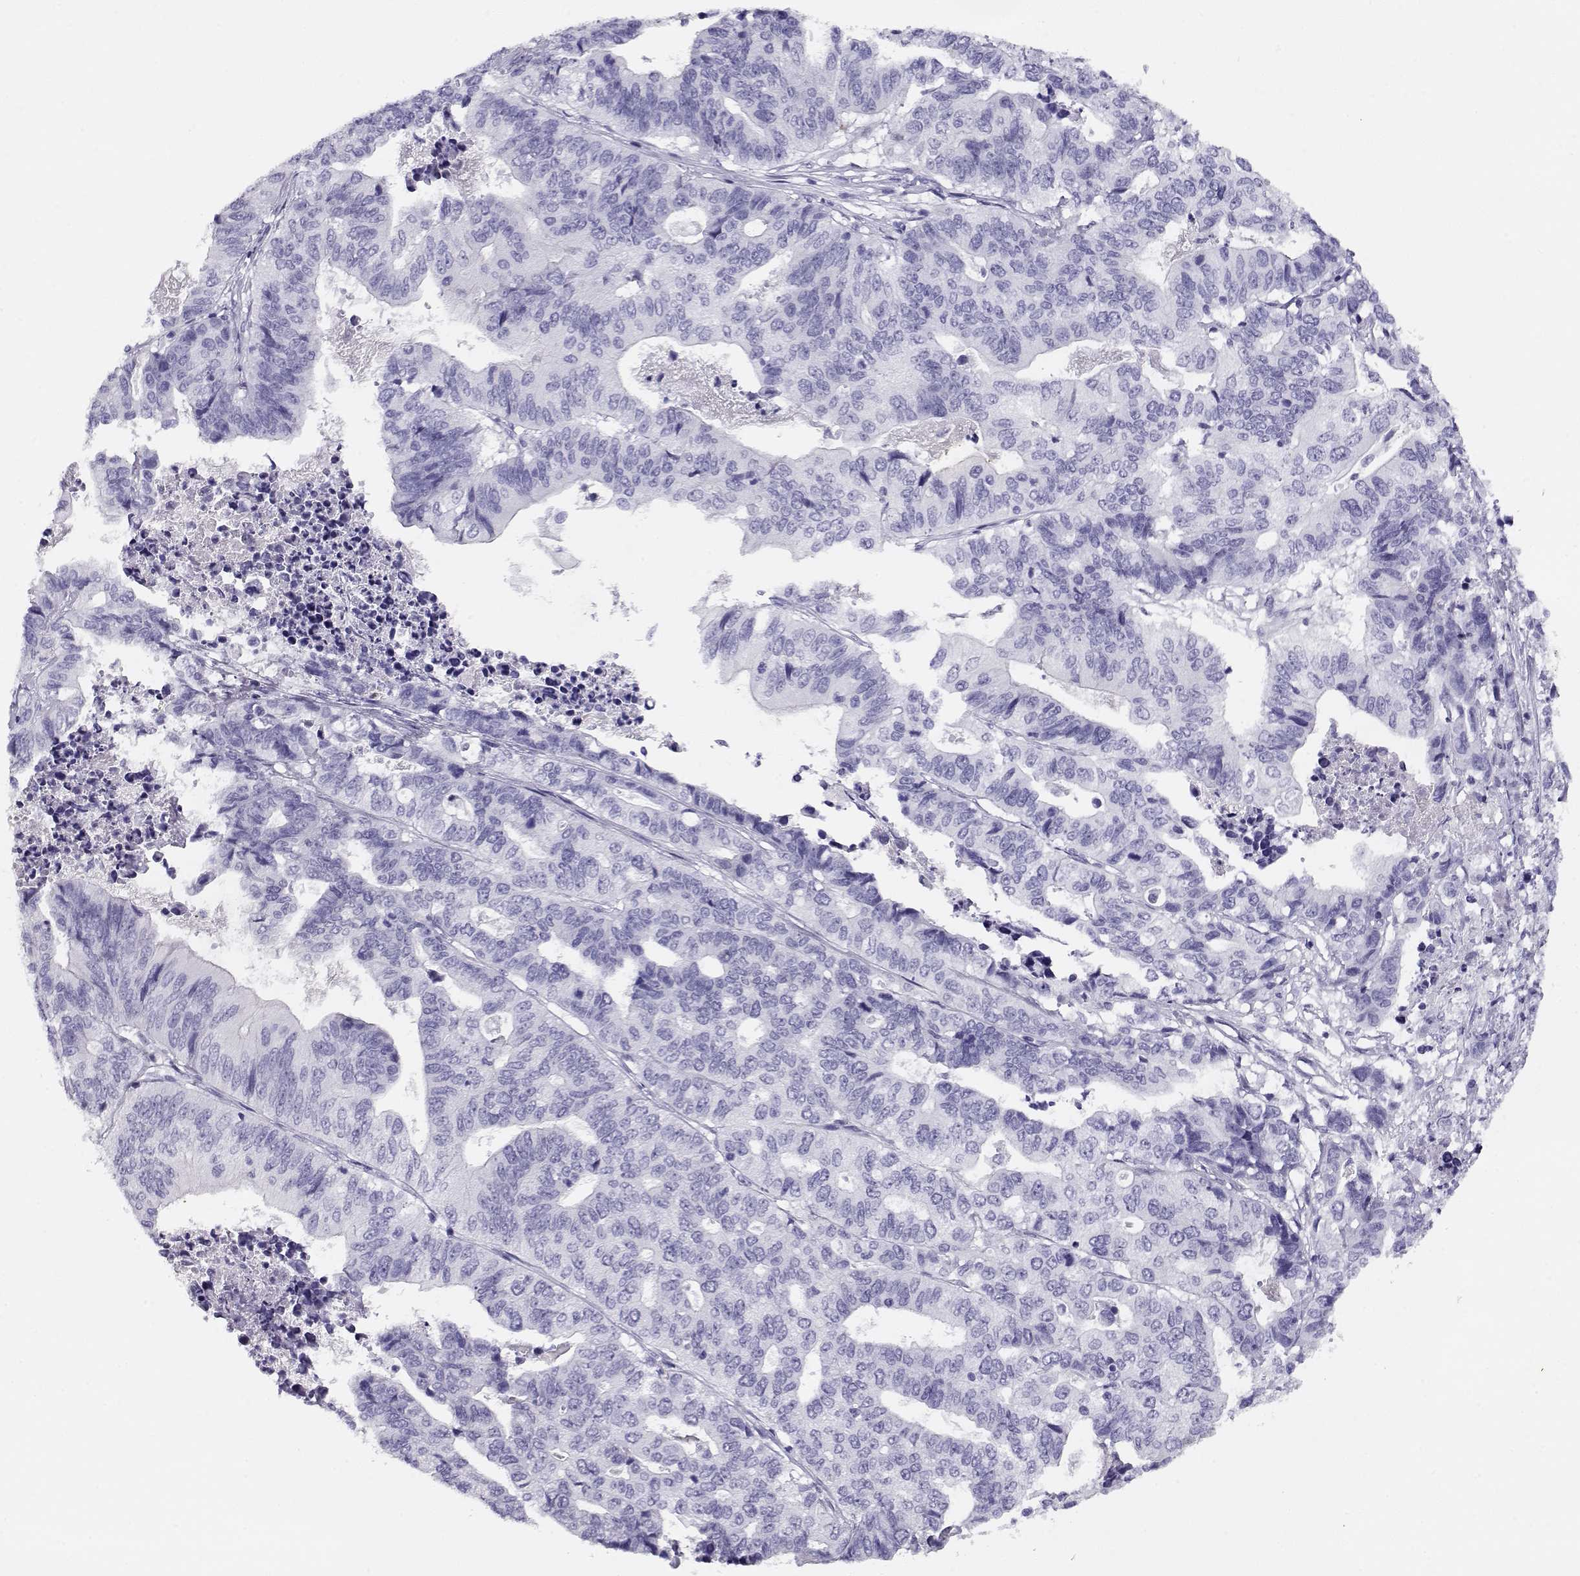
{"staining": {"intensity": "negative", "quantity": "none", "location": "none"}, "tissue": "stomach cancer", "cell_type": "Tumor cells", "image_type": "cancer", "snomed": [{"axis": "morphology", "description": "Adenocarcinoma, NOS"}, {"axis": "topography", "description": "Stomach, upper"}], "caption": "A high-resolution histopathology image shows immunohistochemistry staining of stomach adenocarcinoma, which shows no significant expression in tumor cells.", "gene": "CRX", "patient": {"sex": "female", "age": 67}}